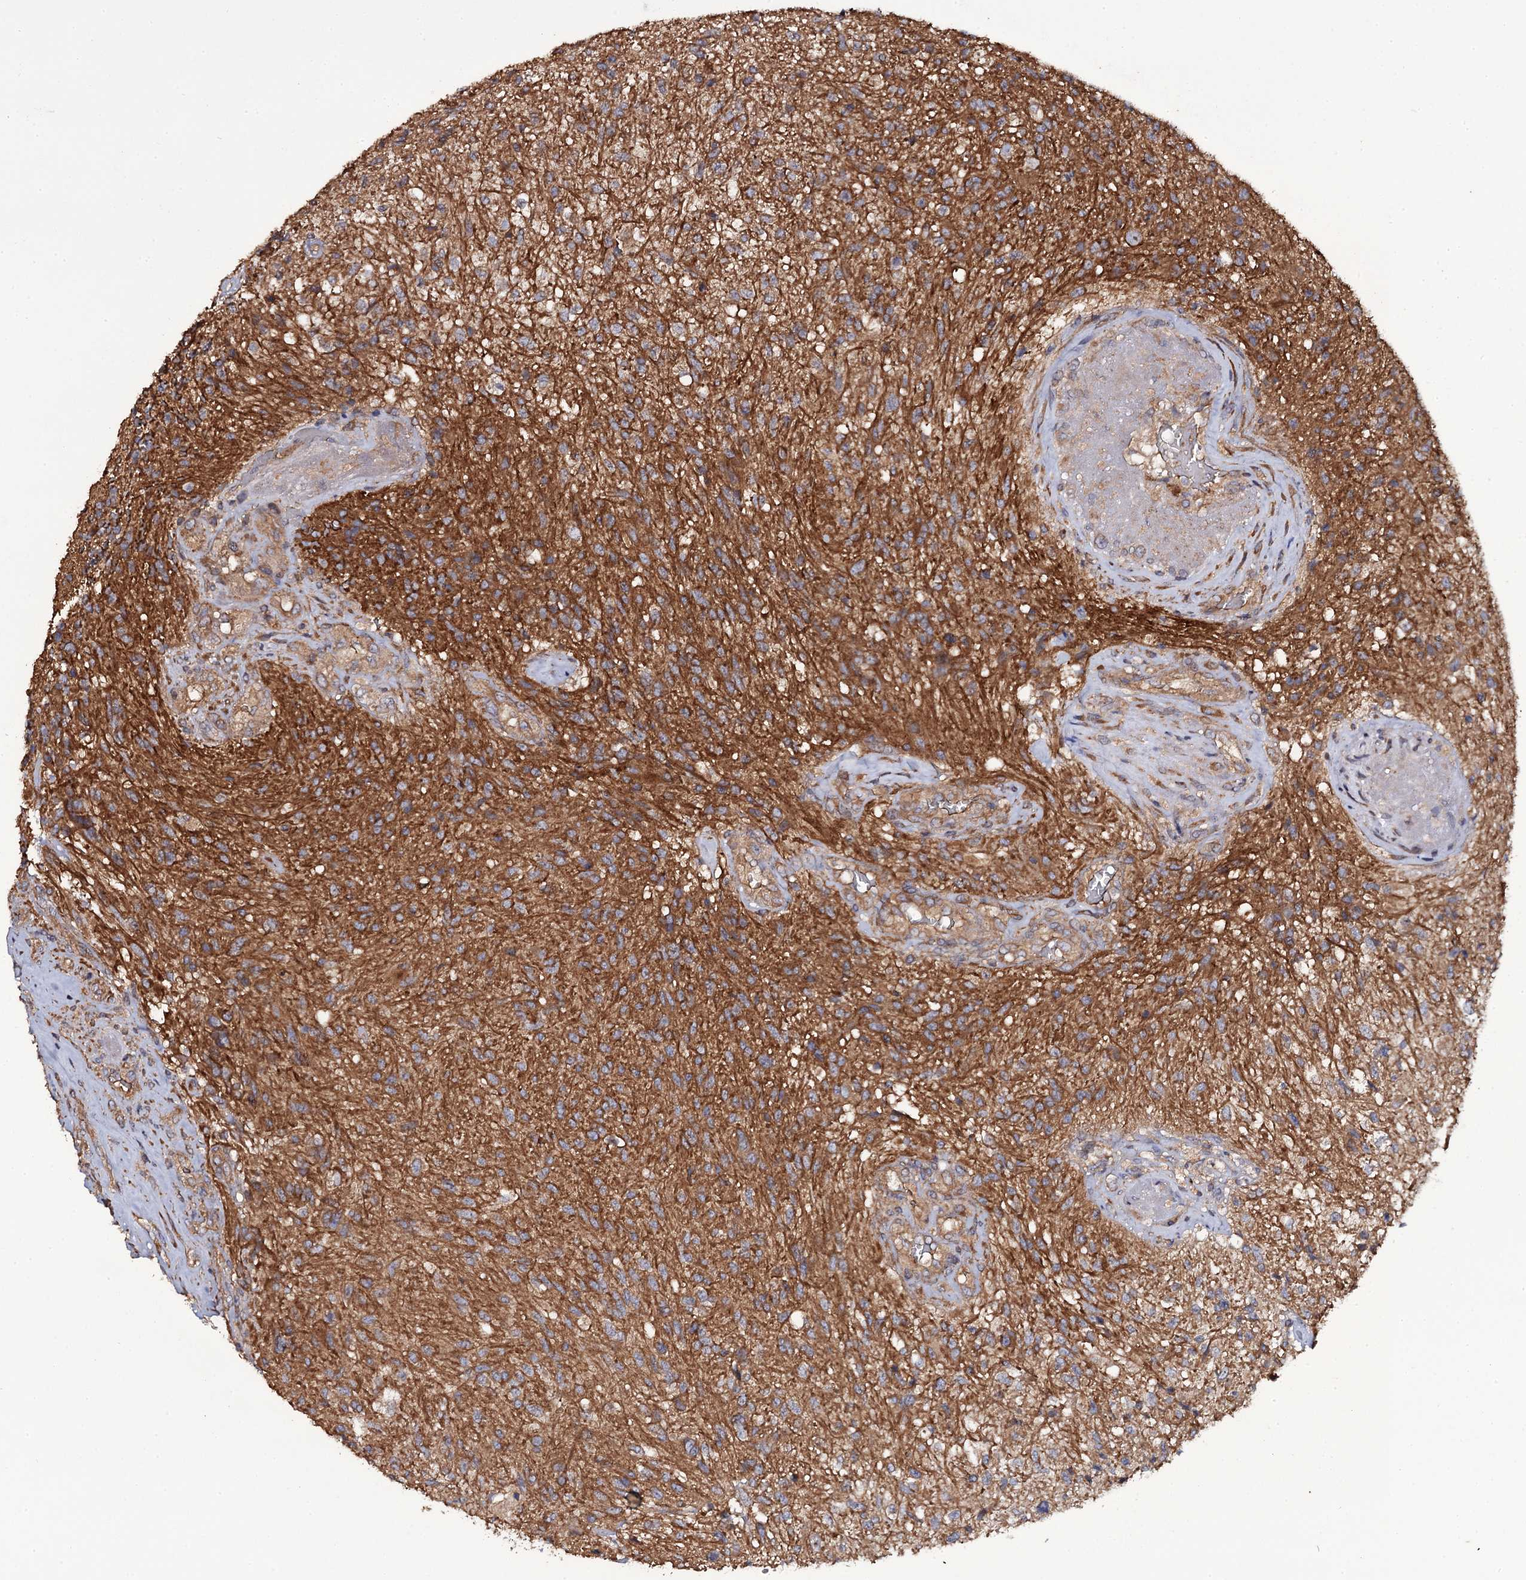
{"staining": {"intensity": "moderate", "quantity": ">75%", "location": "cytoplasmic/membranous"}, "tissue": "glioma", "cell_type": "Tumor cells", "image_type": "cancer", "snomed": [{"axis": "morphology", "description": "Glioma, malignant, High grade"}, {"axis": "topography", "description": "Brain"}], "caption": "Immunohistochemistry (IHC) (DAB) staining of human malignant glioma (high-grade) shows moderate cytoplasmic/membranous protein positivity in about >75% of tumor cells.", "gene": "TTC23", "patient": {"sex": "male", "age": 56}}